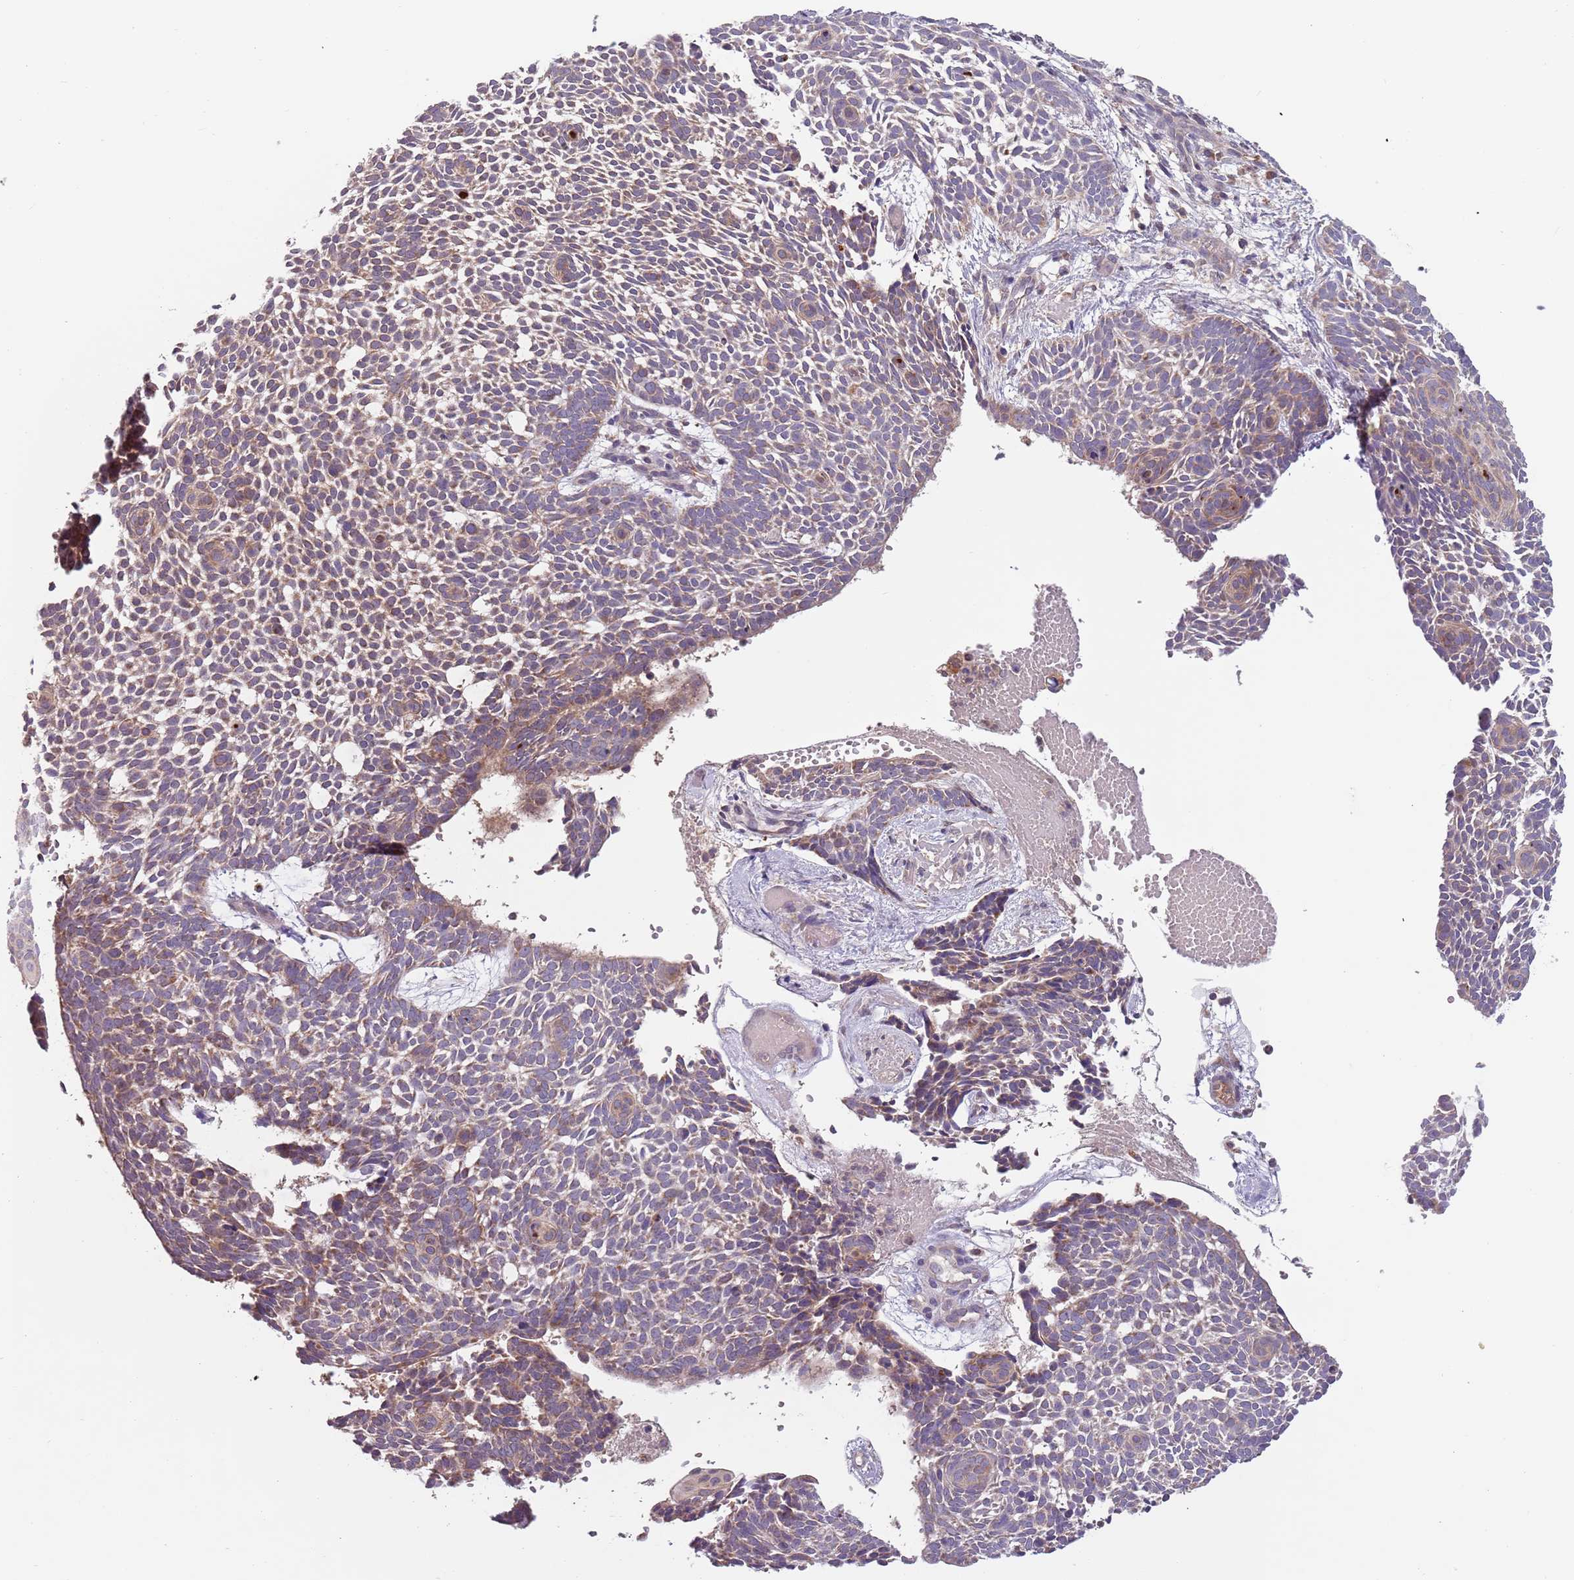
{"staining": {"intensity": "weak", "quantity": ">75%", "location": "cytoplasmic/membranous"}, "tissue": "skin cancer", "cell_type": "Tumor cells", "image_type": "cancer", "snomed": [{"axis": "morphology", "description": "Basal cell carcinoma"}, {"axis": "topography", "description": "Skin"}], "caption": "The immunohistochemical stain highlights weak cytoplasmic/membranous expression in tumor cells of skin cancer (basal cell carcinoma) tissue.", "gene": "FECH", "patient": {"sex": "male", "age": 61}}